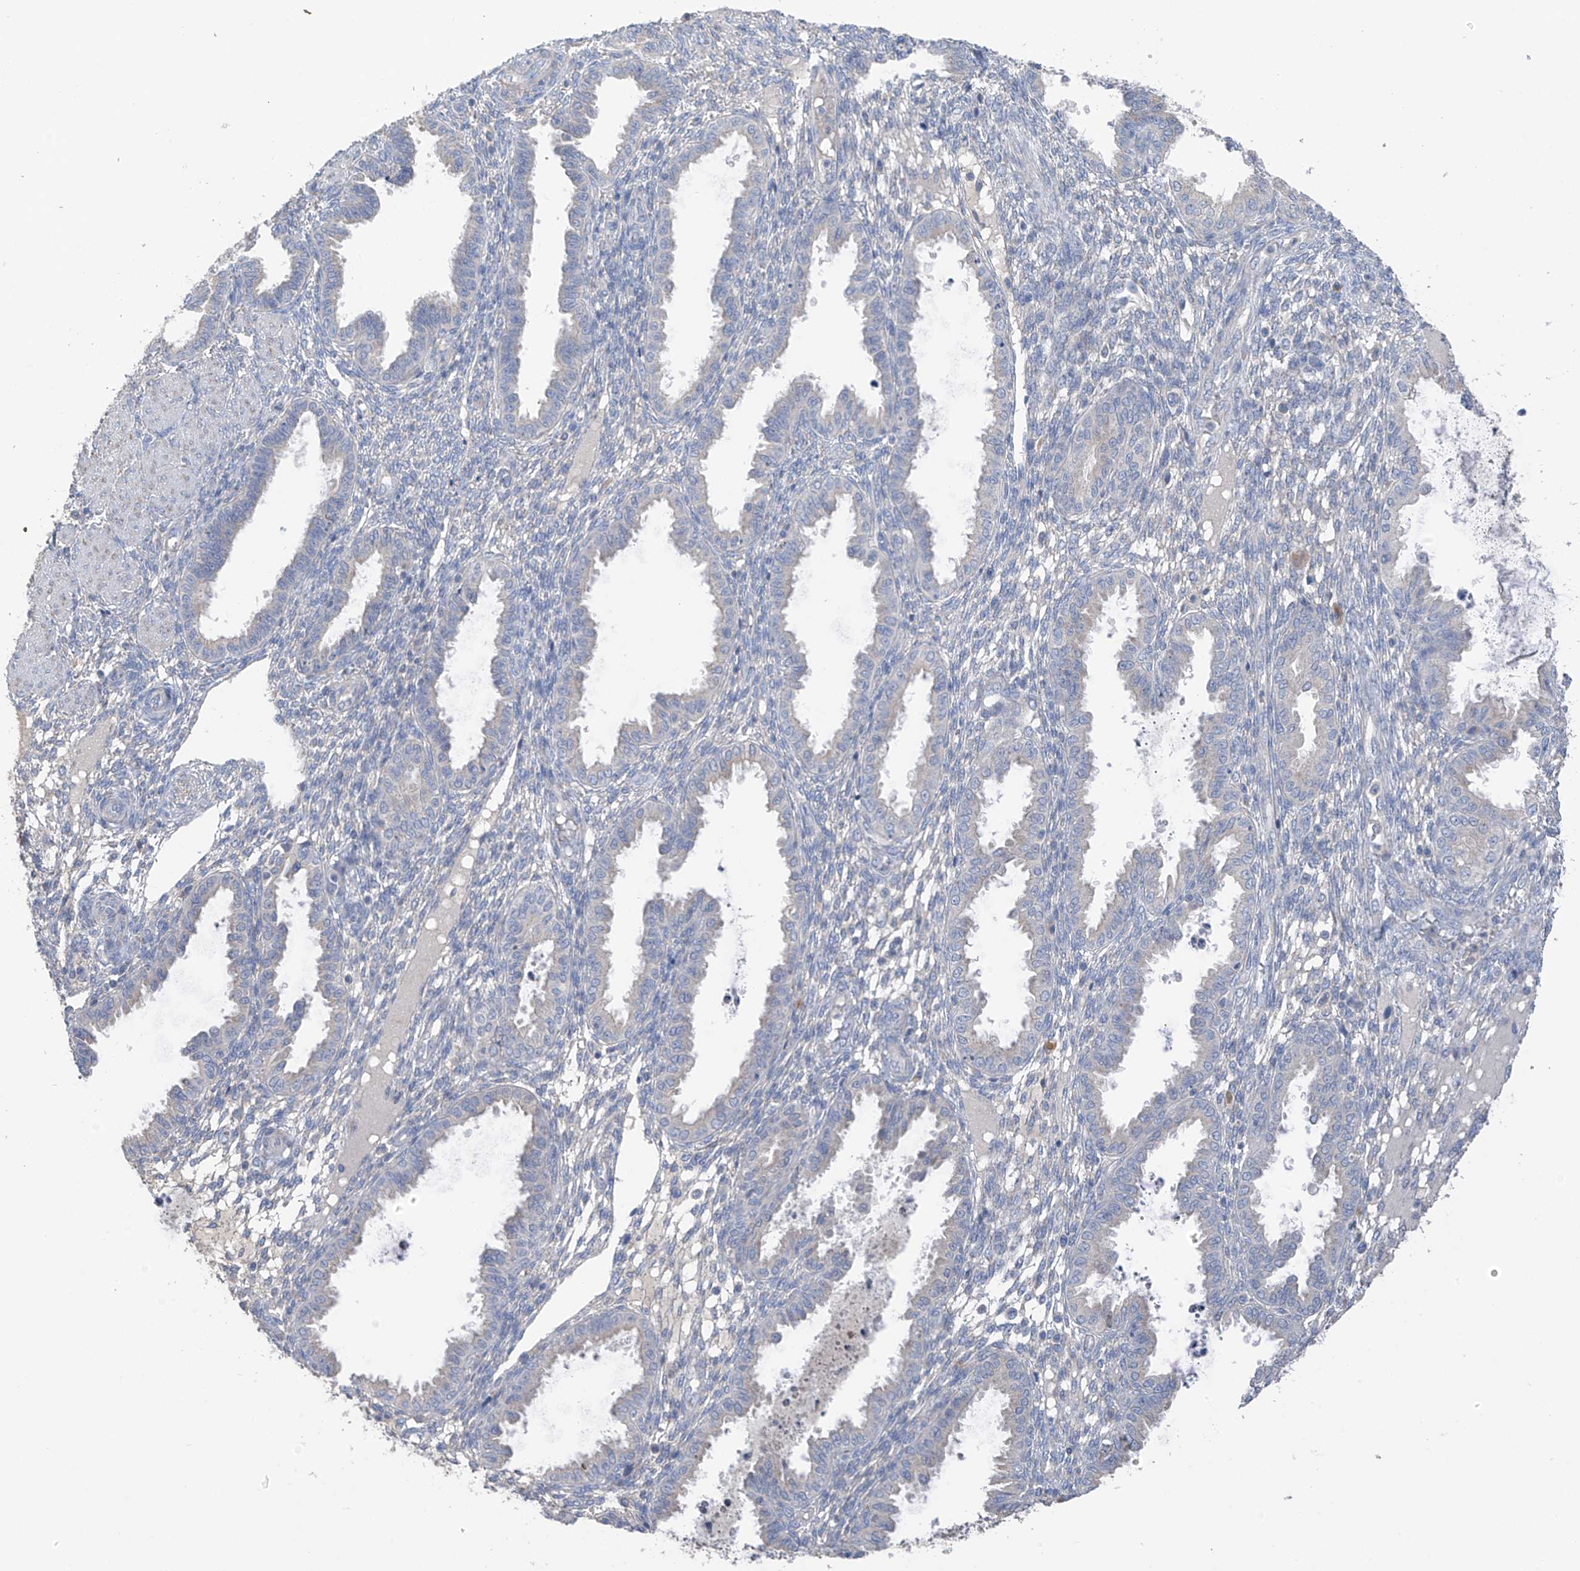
{"staining": {"intensity": "negative", "quantity": "none", "location": "none"}, "tissue": "endometrium", "cell_type": "Cells in endometrial stroma", "image_type": "normal", "snomed": [{"axis": "morphology", "description": "Normal tissue, NOS"}, {"axis": "topography", "description": "Endometrium"}], "caption": "Micrograph shows no significant protein staining in cells in endometrial stroma of normal endometrium. The staining was performed using DAB to visualize the protein expression in brown, while the nuclei were stained in blue with hematoxylin (Magnification: 20x).", "gene": "GALNTL6", "patient": {"sex": "female", "age": 33}}